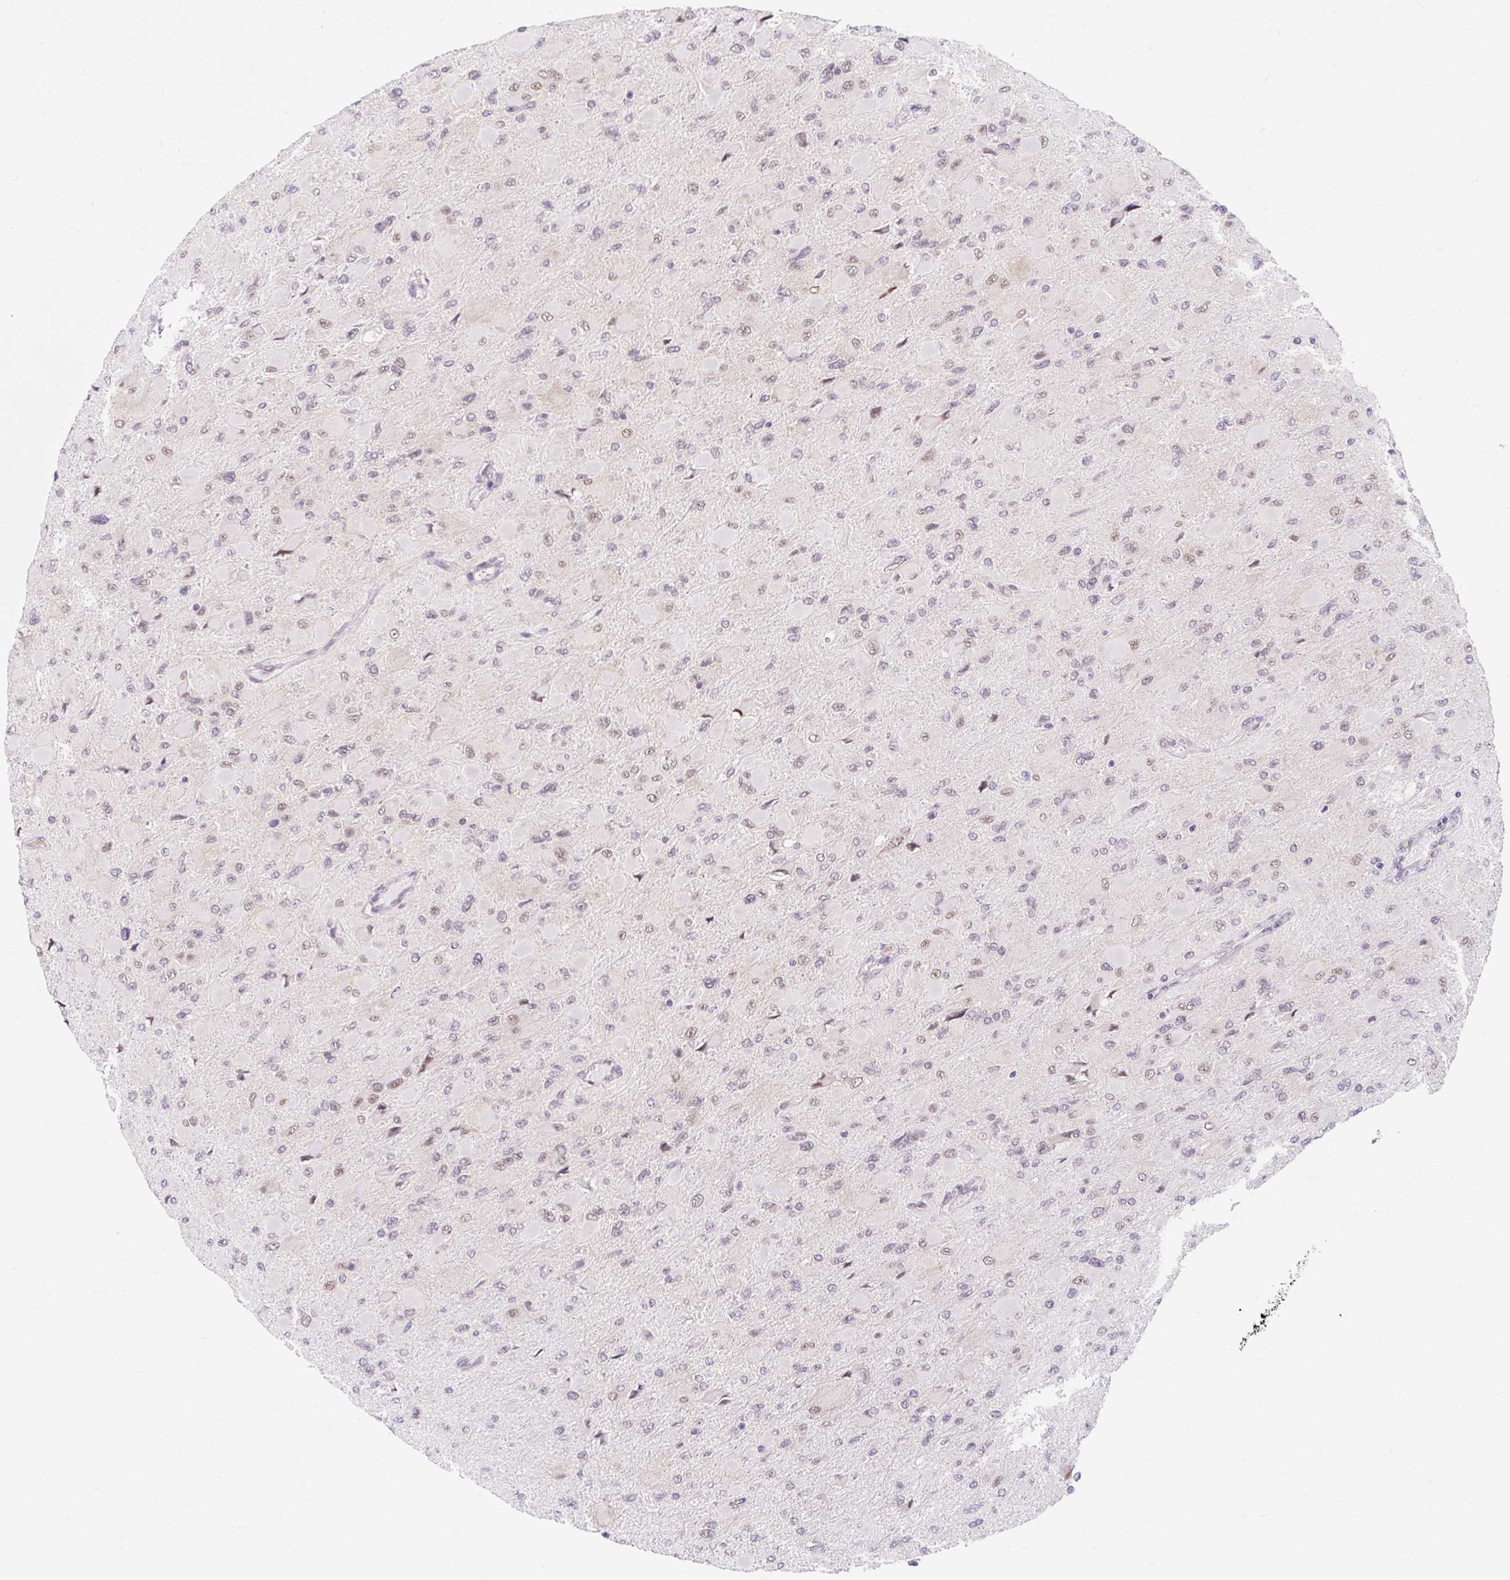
{"staining": {"intensity": "negative", "quantity": "none", "location": "none"}, "tissue": "glioma", "cell_type": "Tumor cells", "image_type": "cancer", "snomed": [{"axis": "morphology", "description": "Glioma, malignant, High grade"}, {"axis": "topography", "description": "Cerebral cortex"}], "caption": "DAB immunohistochemical staining of high-grade glioma (malignant) reveals no significant positivity in tumor cells. Nuclei are stained in blue.", "gene": "SRSF10", "patient": {"sex": "female", "age": 36}}